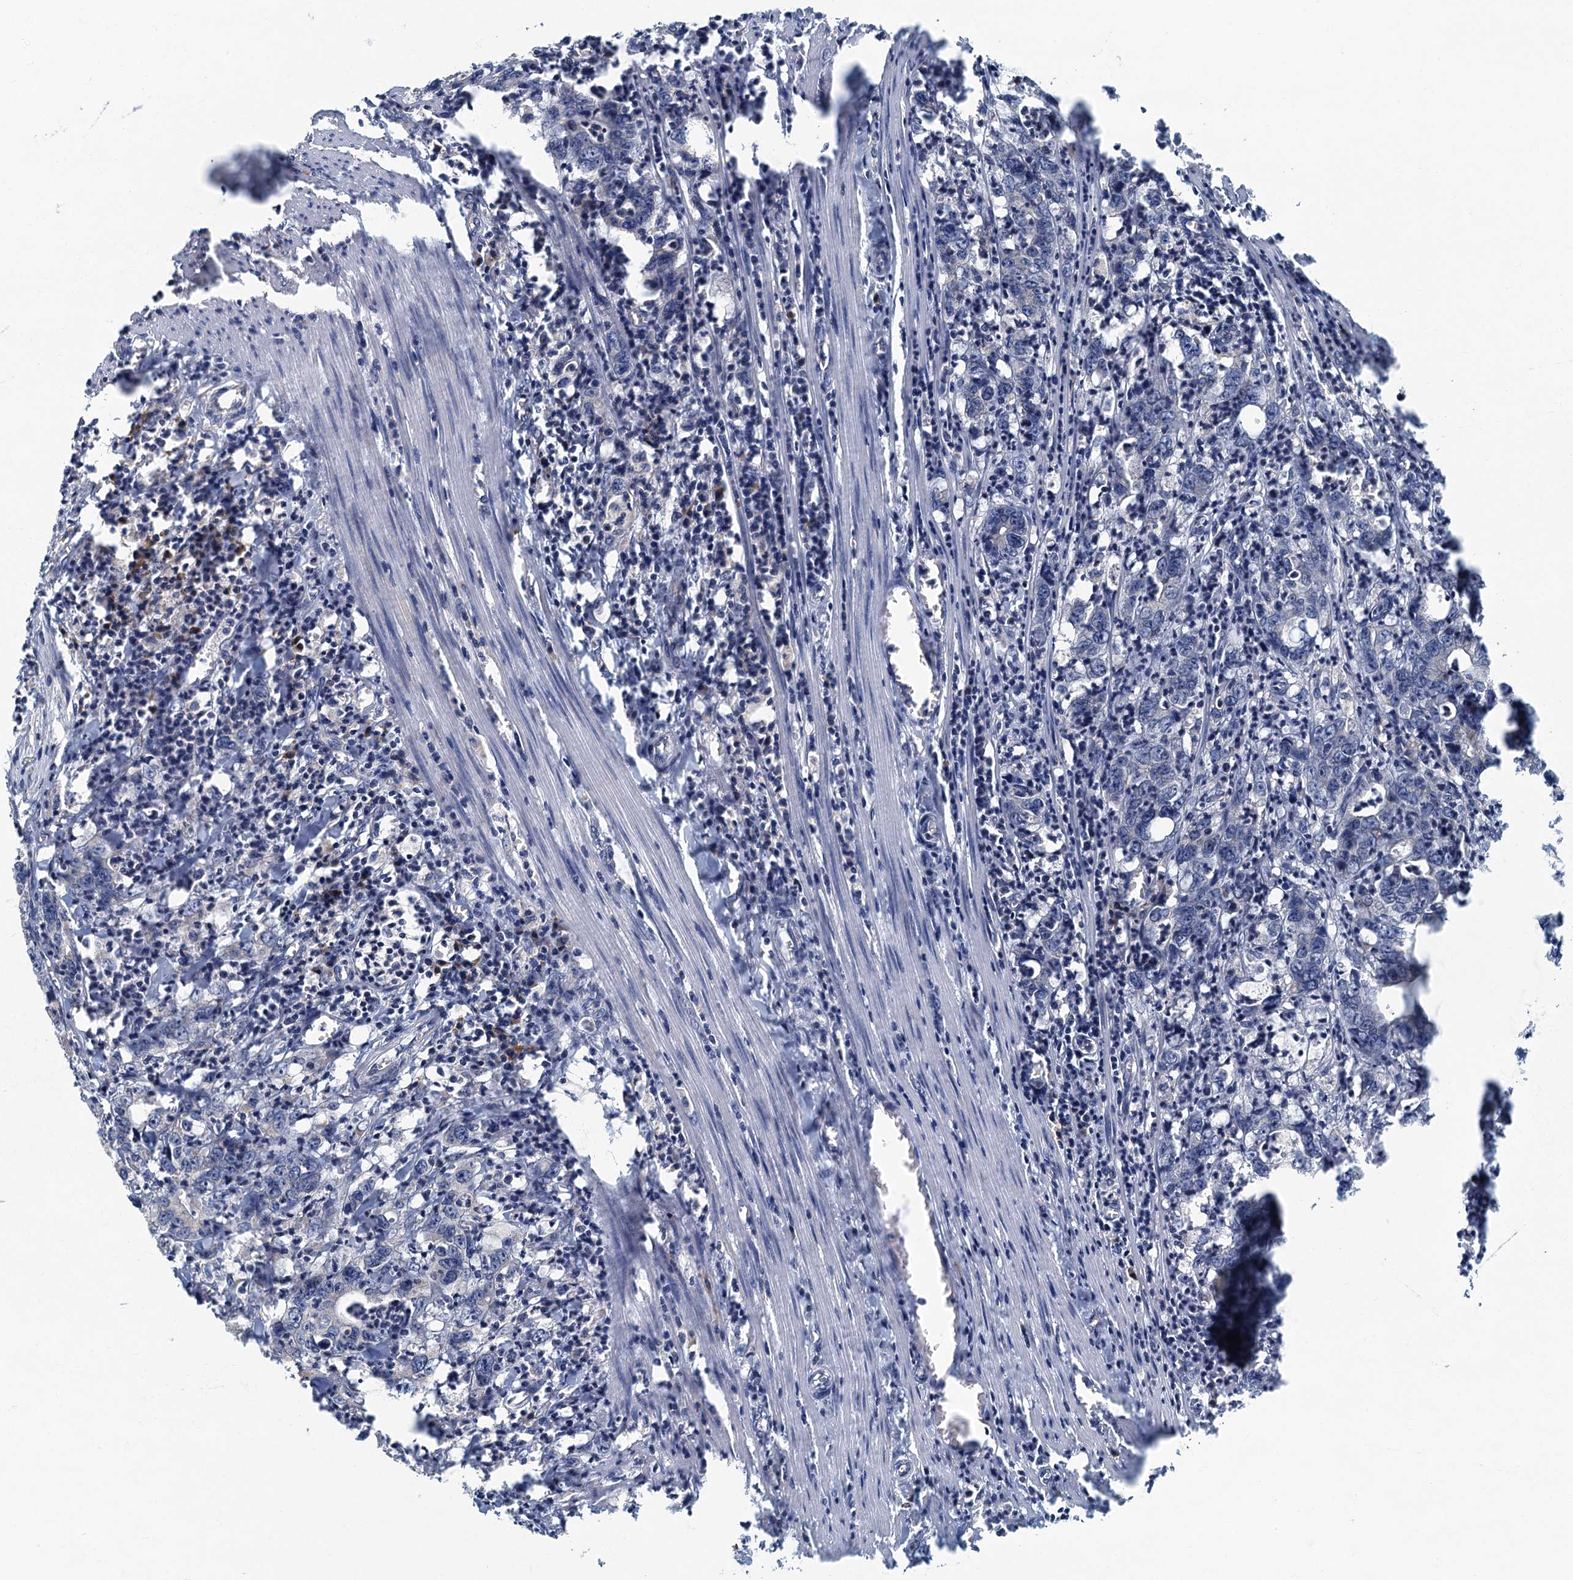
{"staining": {"intensity": "negative", "quantity": "none", "location": "none"}, "tissue": "colorectal cancer", "cell_type": "Tumor cells", "image_type": "cancer", "snomed": [{"axis": "morphology", "description": "Adenocarcinoma, NOS"}, {"axis": "topography", "description": "Colon"}], "caption": "A micrograph of adenocarcinoma (colorectal) stained for a protein demonstrates no brown staining in tumor cells. Nuclei are stained in blue.", "gene": "SPDYC", "patient": {"sex": "female", "age": 75}}